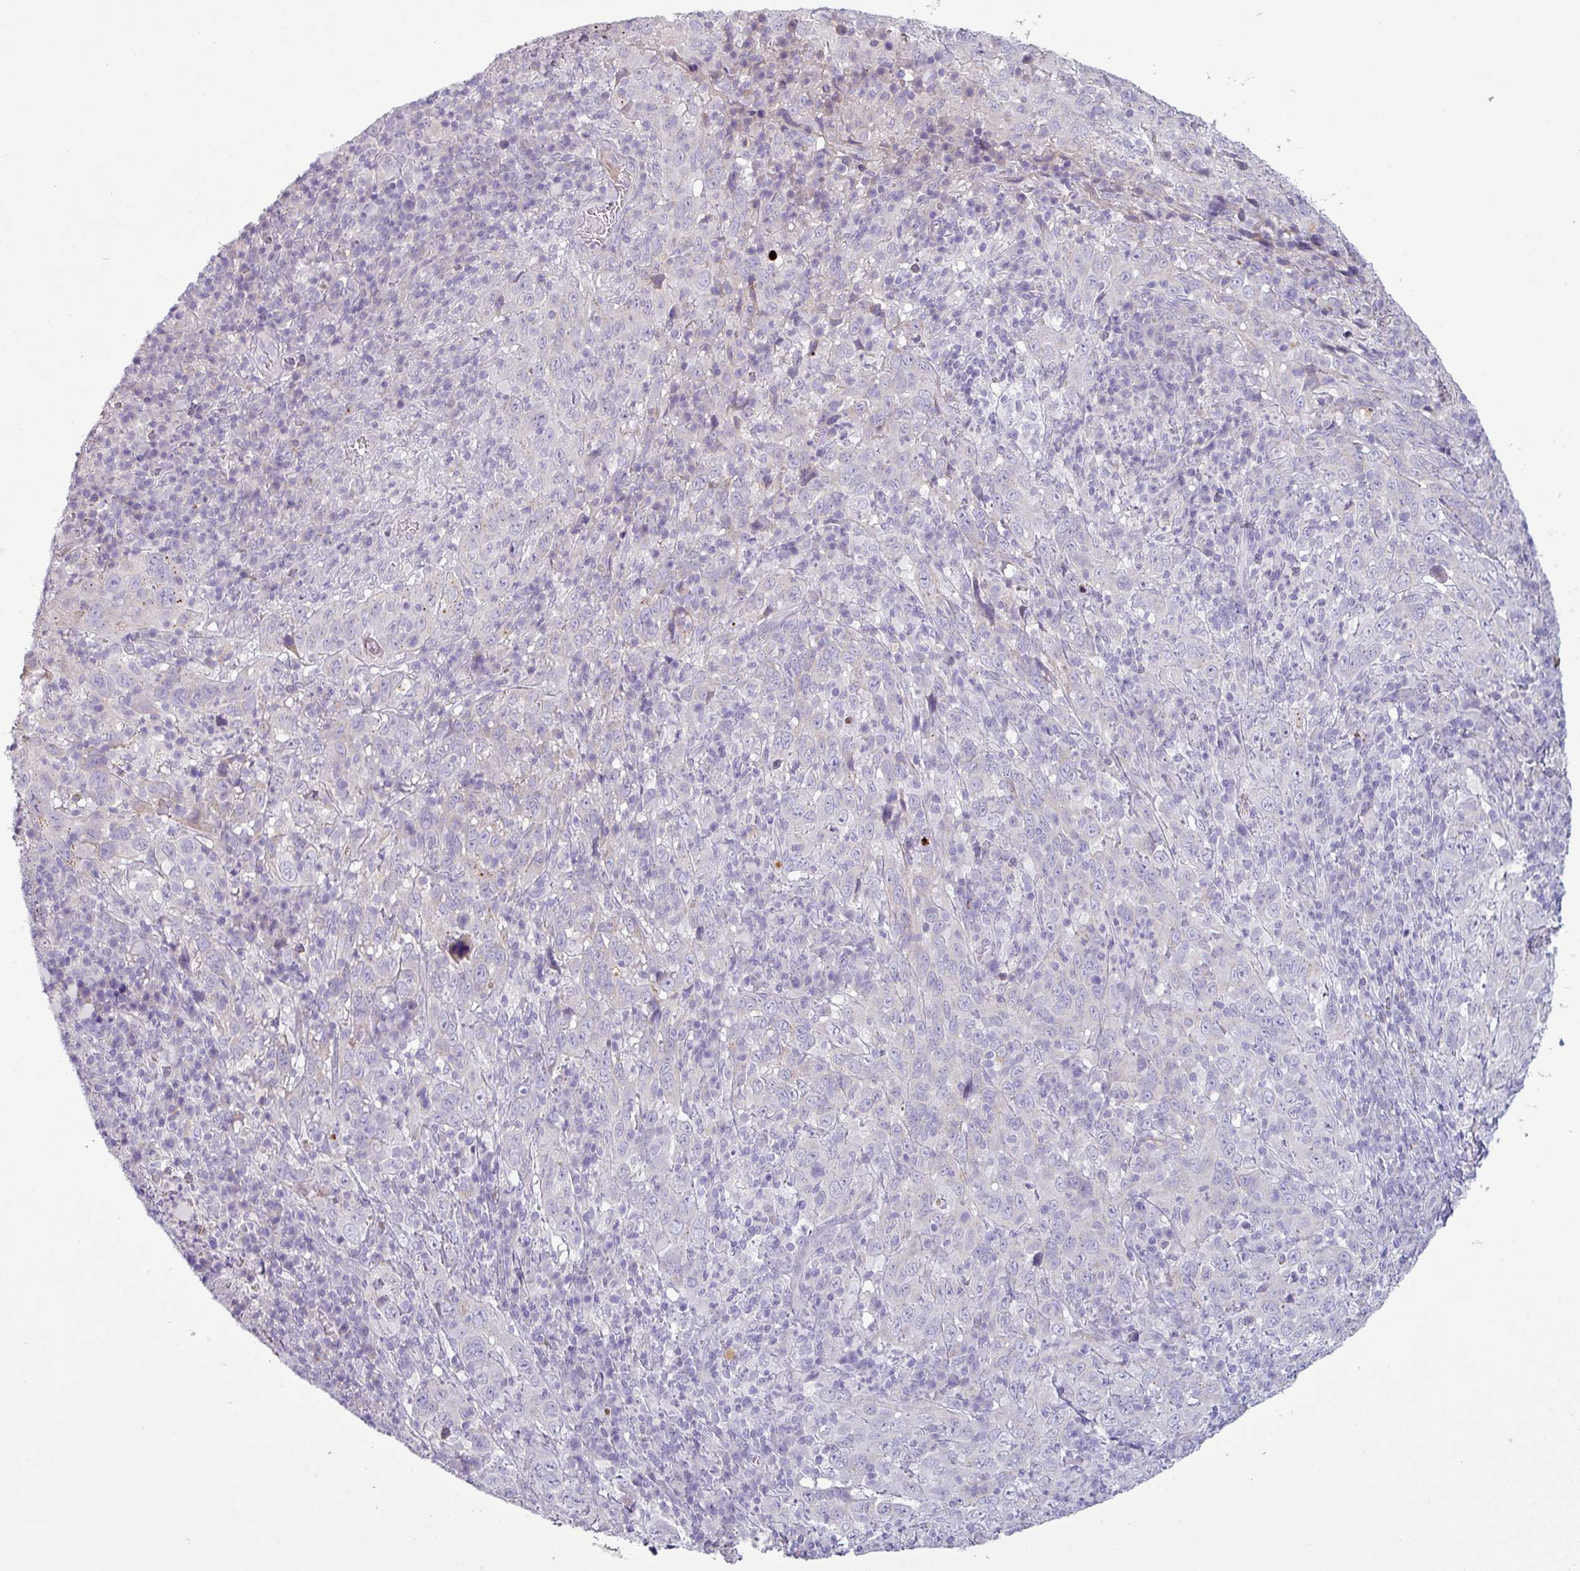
{"staining": {"intensity": "negative", "quantity": "none", "location": "none"}, "tissue": "cervical cancer", "cell_type": "Tumor cells", "image_type": "cancer", "snomed": [{"axis": "morphology", "description": "Squamous cell carcinoma, NOS"}, {"axis": "topography", "description": "Cervix"}], "caption": "DAB (3,3'-diaminobenzidine) immunohistochemical staining of human cervical cancer displays no significant expression in tumor cells. The staining is performed using DAB brown chromogen with nuclei counter-stained in using hematoxylin.", "gene": "C4B", "patient": {"sex": "female", "age": 46}}